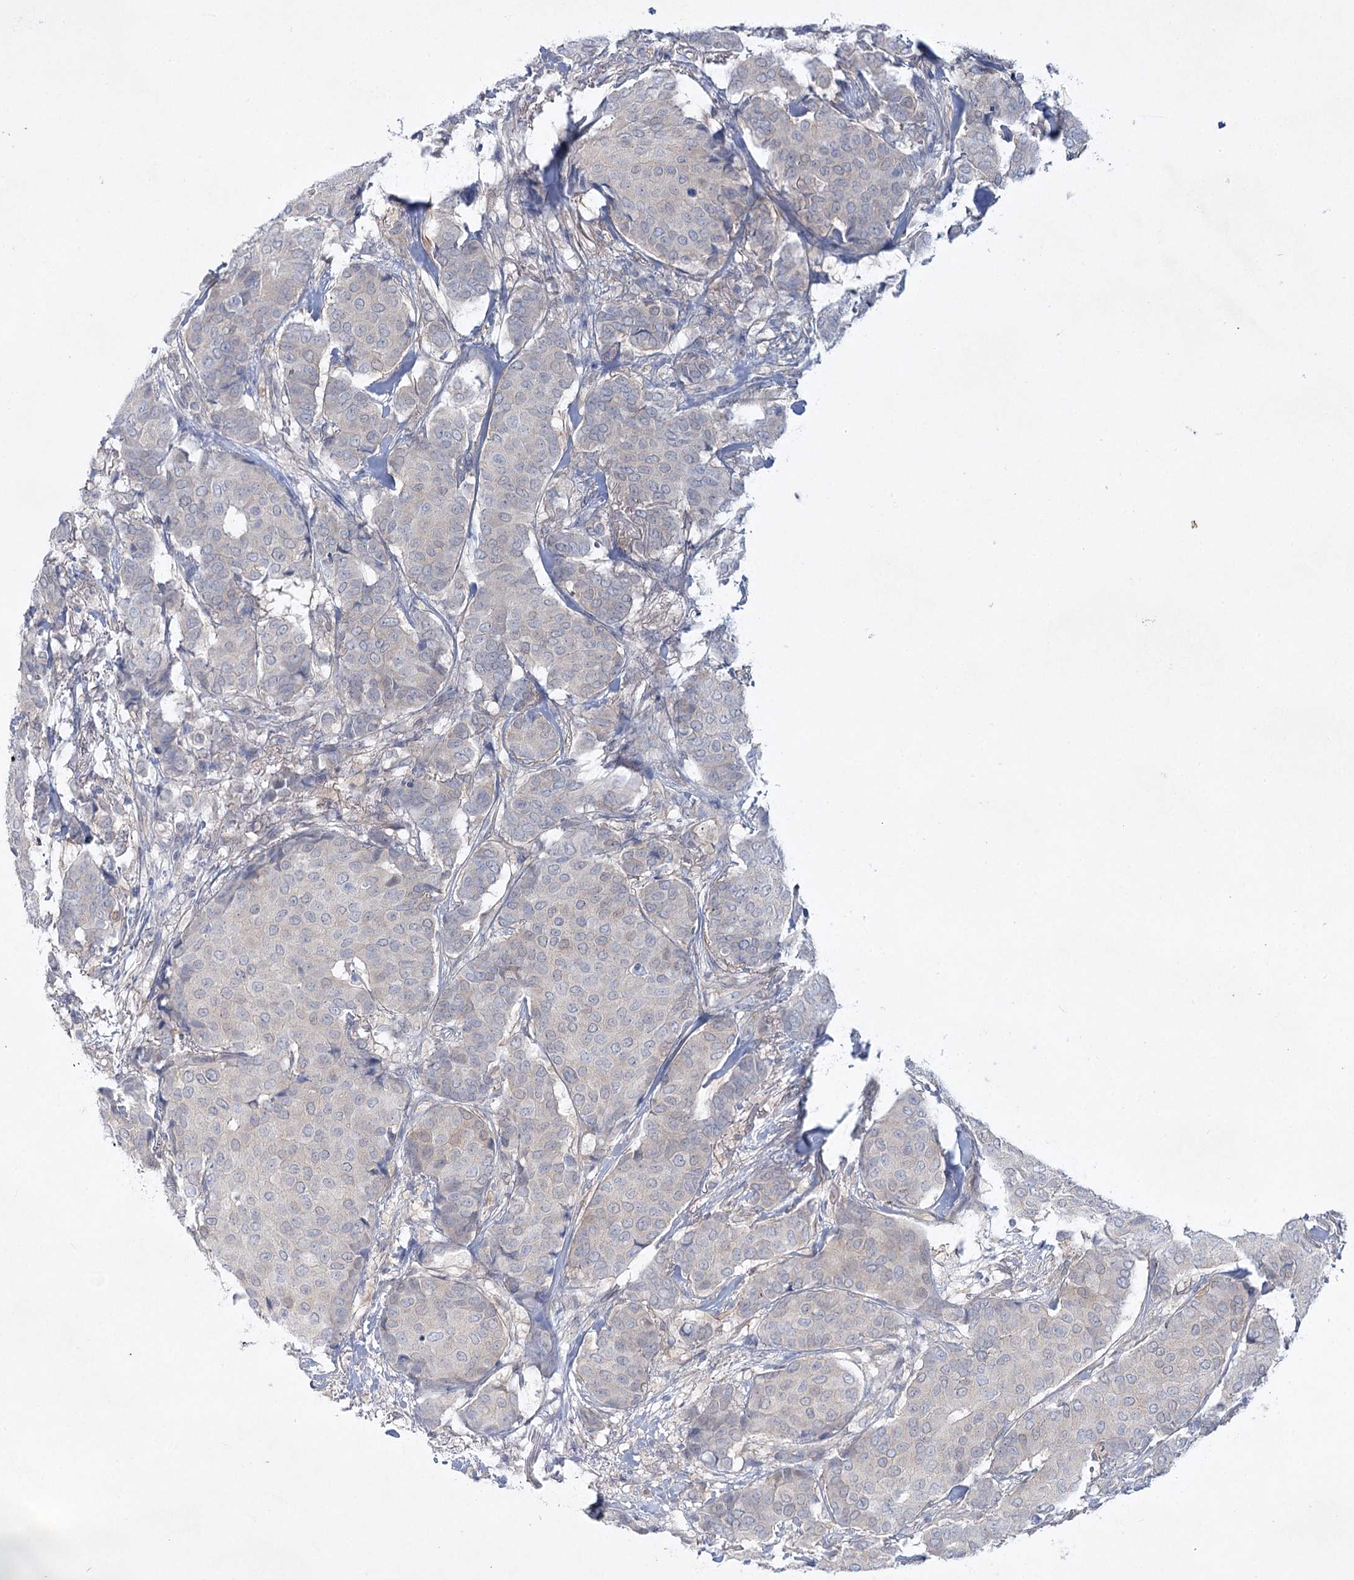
{"staining": {"intensity": "negative", "quantity": "none", "location": "none"}, "tissue": "breast cancer", "cell_type": "Tumor cells", "image_type": "cancer", "snomed": [{"axis": "morphology", "description": "Duct carcinoma"}, {"axis": "topography", "description": "Breast"}], "caption": "An immunohistochemistry histopathology image of breast cancer is shown. There is no staining in tumor cells of breast cancer. Brightfield microscopy of immunohistochemistry stained with DAB (3,3'-diaminobenzidine) (brown) and hematoxylin (blue), captured at high magnification.", "gene": "AAMDC", "patient": {"sex": "female", "age": 75}}